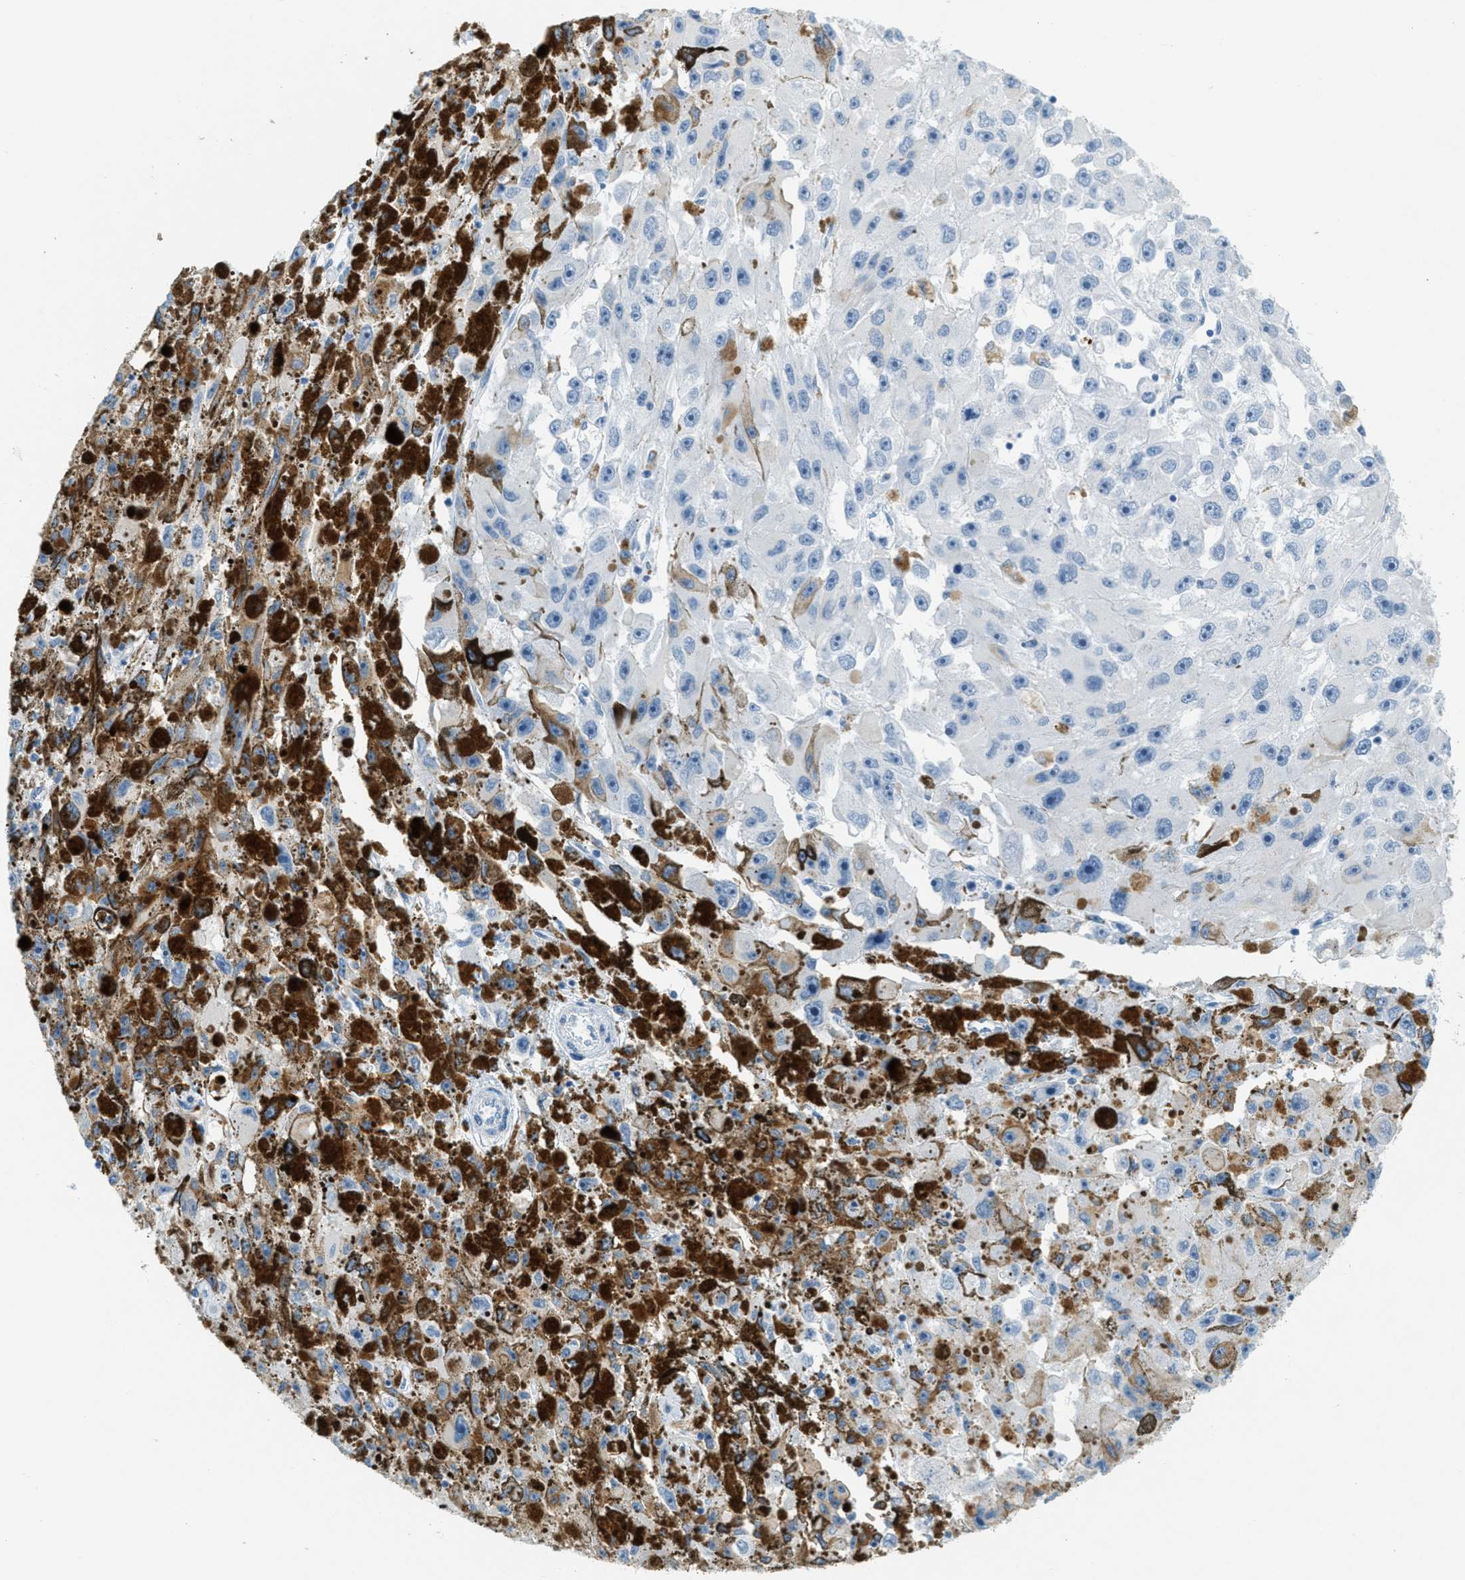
{"staining": {"intensity": "negative", "quantity": "none", "location": "none"}, "tissue": "melanoma", "cell_type": "Tumor cells", "image_type": "cancer", "snomed": [{"axis": "morphology", "description": "Malignant melanoma, NOS"}, {"axis": "topography", "description": "Skin"}], "caption": "There is no significant positivity in tumor cells of malignant melanoma.", "gene": "PPBP", "patient": {"sex": "female", "age": 104}}